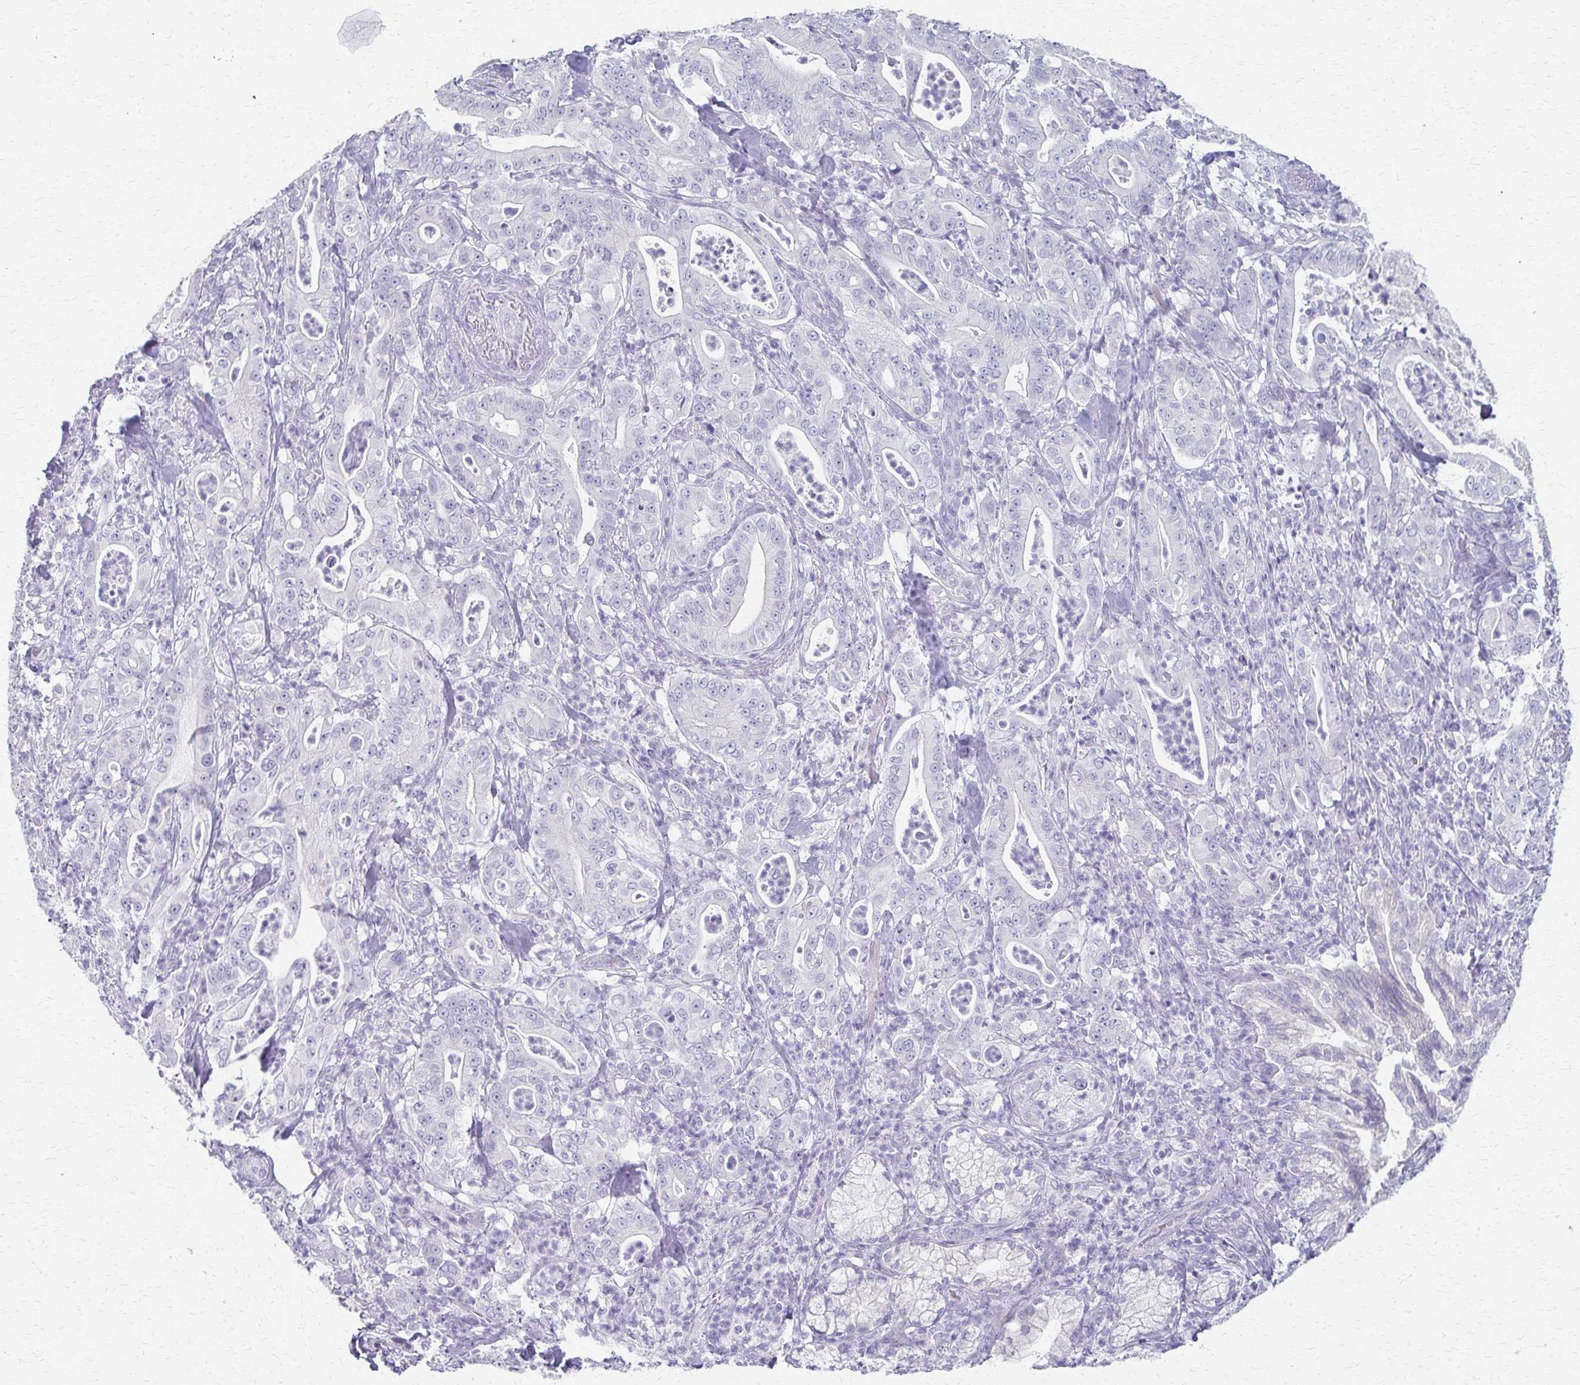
{"staining": {"intensity": "negative", "quantity": "none", "location": "none"}, "tissue": "pancreatic cancer", "cell_type": "Tumor cells", "image_type": "cancer", "snomed": [{"axis": "morphology", "description": "Adenocarcinoma, NOS"}, {"axis": "topography", "description": "Pancreas"}], "caption": "A micrograph of human pancreatic cancer (adenocarcinoma) is negative for staining in tumor cells. Brightfield microscopy of IHC stained with DAB (brown) and hematoxylin (blue), captured at high magnification.", "gene": "CYB5A", "patient": {"sex": "male", "age": 71}}